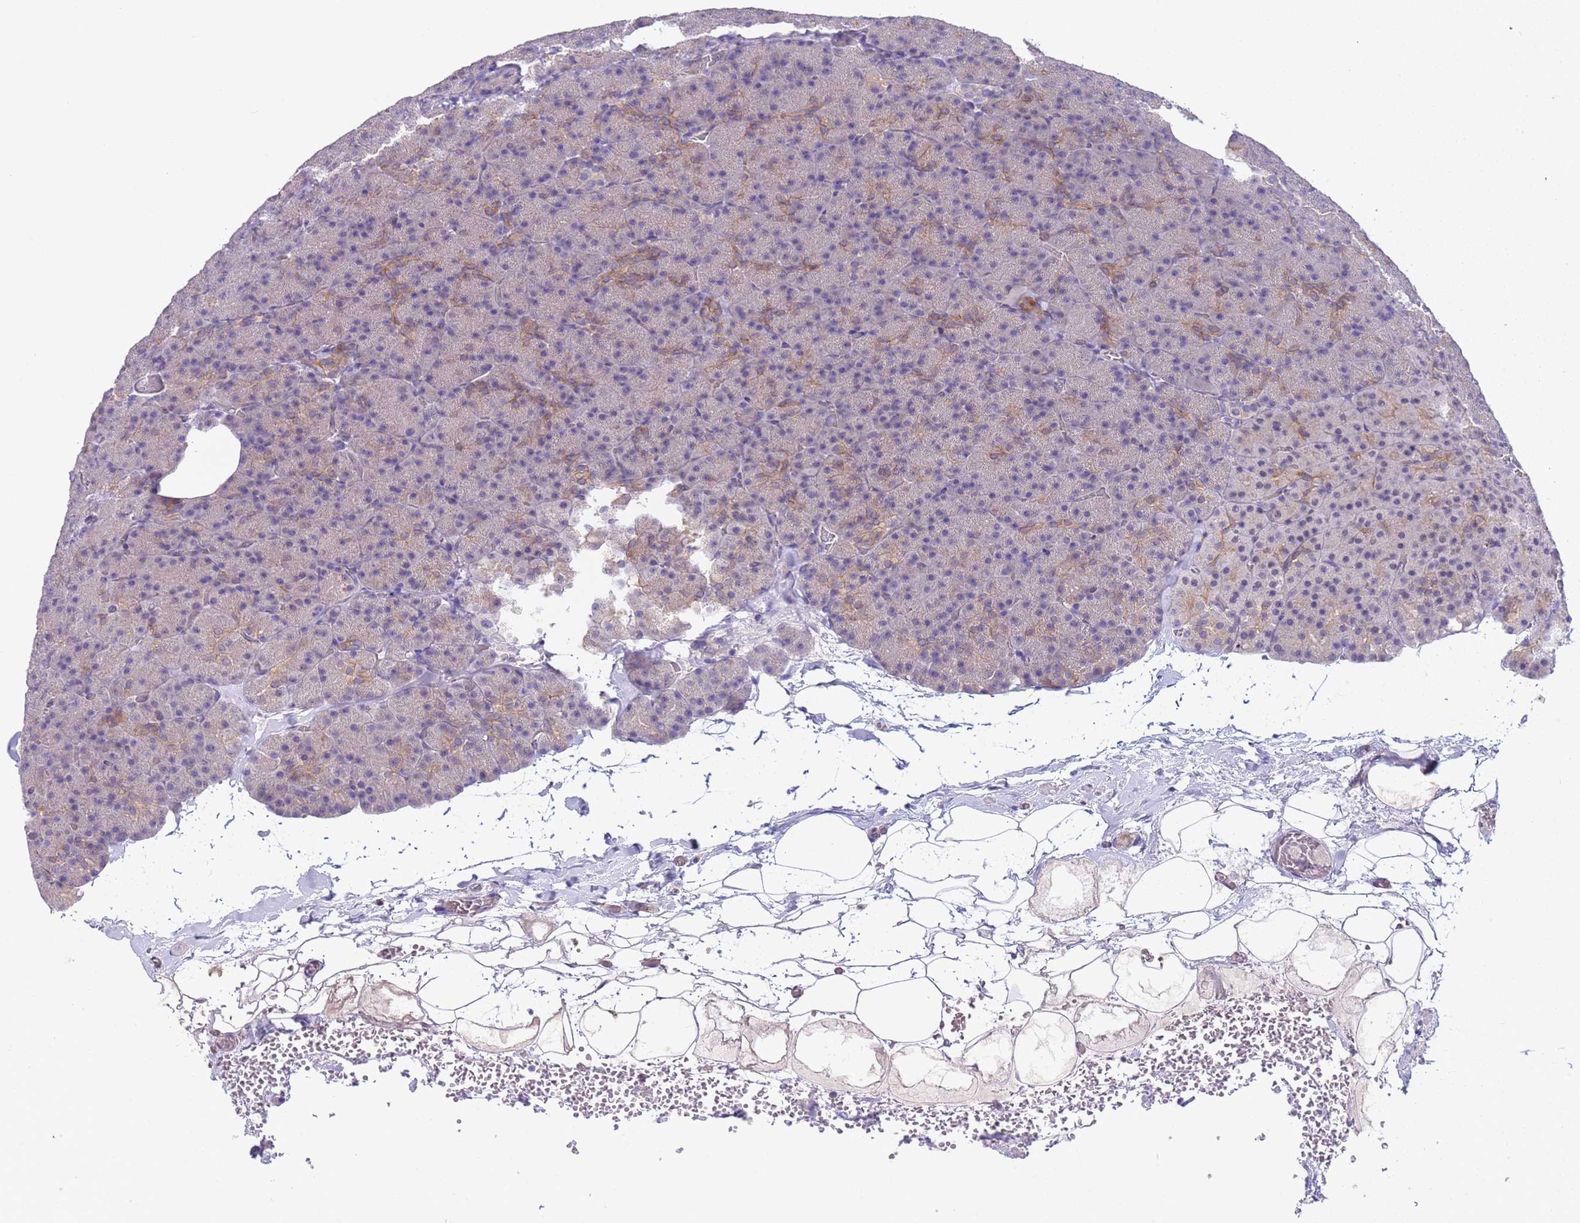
{"staining": {"intensity": "moderate", "quantity": "<25%", "location": "cytoplasmic/membranous"}, "tissue": "pancreas", "cell_type": "Exocrine glandular cells", "image_type": "normal", "snomed": [{"axis": "morphology", "description": "Normal tissue, NOS"}, {"axis": "morphology", "description": "Carcinoid, malignant, NOS"}, {"axis": "topography", "description": "Pancreas"}], "caption": "Moderate cytoplasmic/membranous positivity for a protein is identified in about <25% of exocrine glandular cells of unremarkable pancreas using IHC.", "gene": "TRMT10A", "patient": {"sex": "female", "age": 35}}